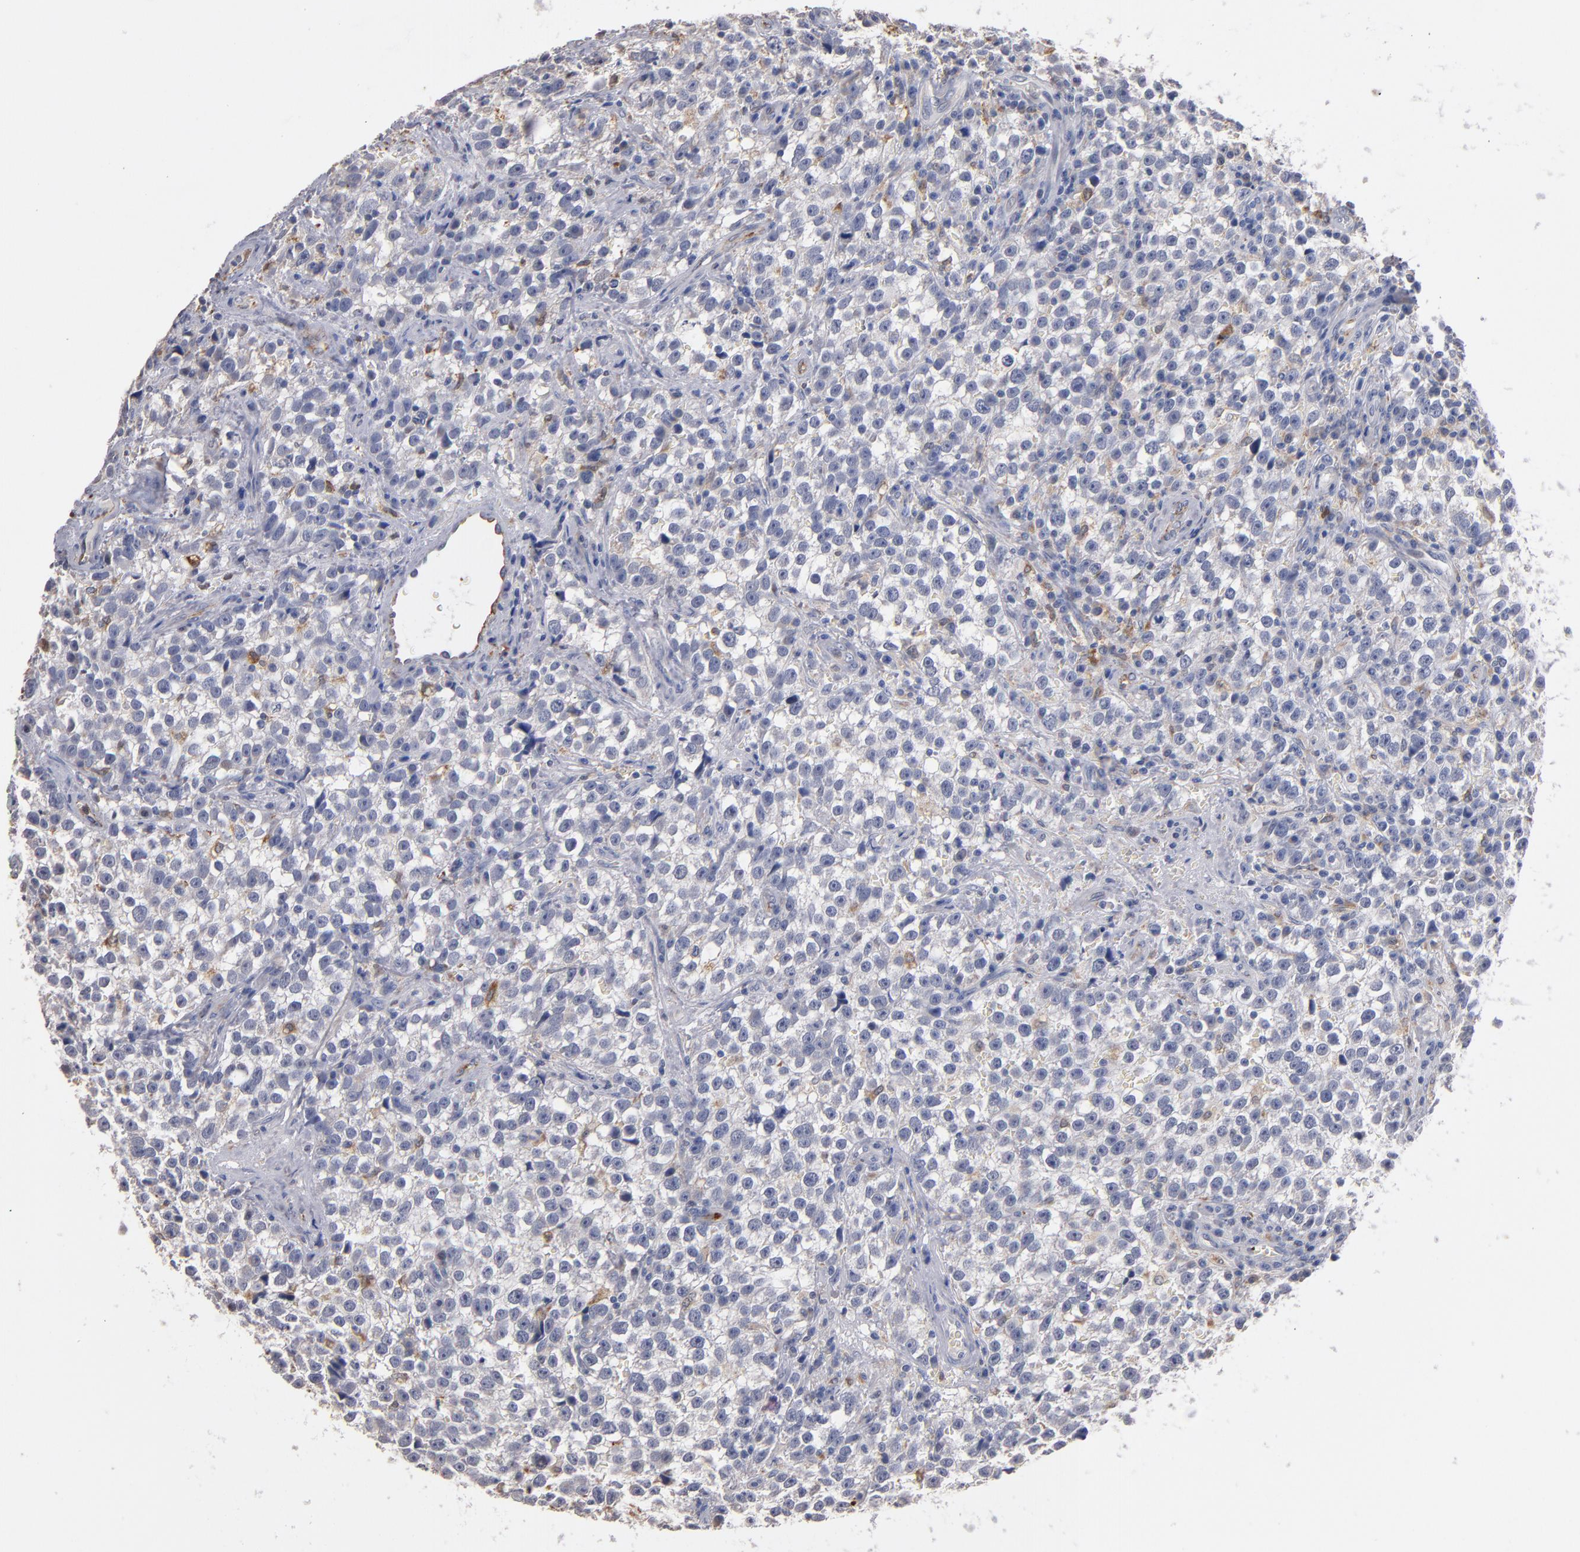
{"staining": {"intensity": "negative", "quantity": "none", "location": "none"}, "tissue": "testis cancer", "cell_type": "Tumor cells", "image_type": "cancer", "snomed": [{"axis": "morphology", "description": "Seminoma, NOS"}, {"axis": "topography", "description": "Testis"}], "caption": "Tumor cells are negative for protein expression in human testis cancer.", "gene": "SELP", "patient": {"sex": "male", "age": 38}}